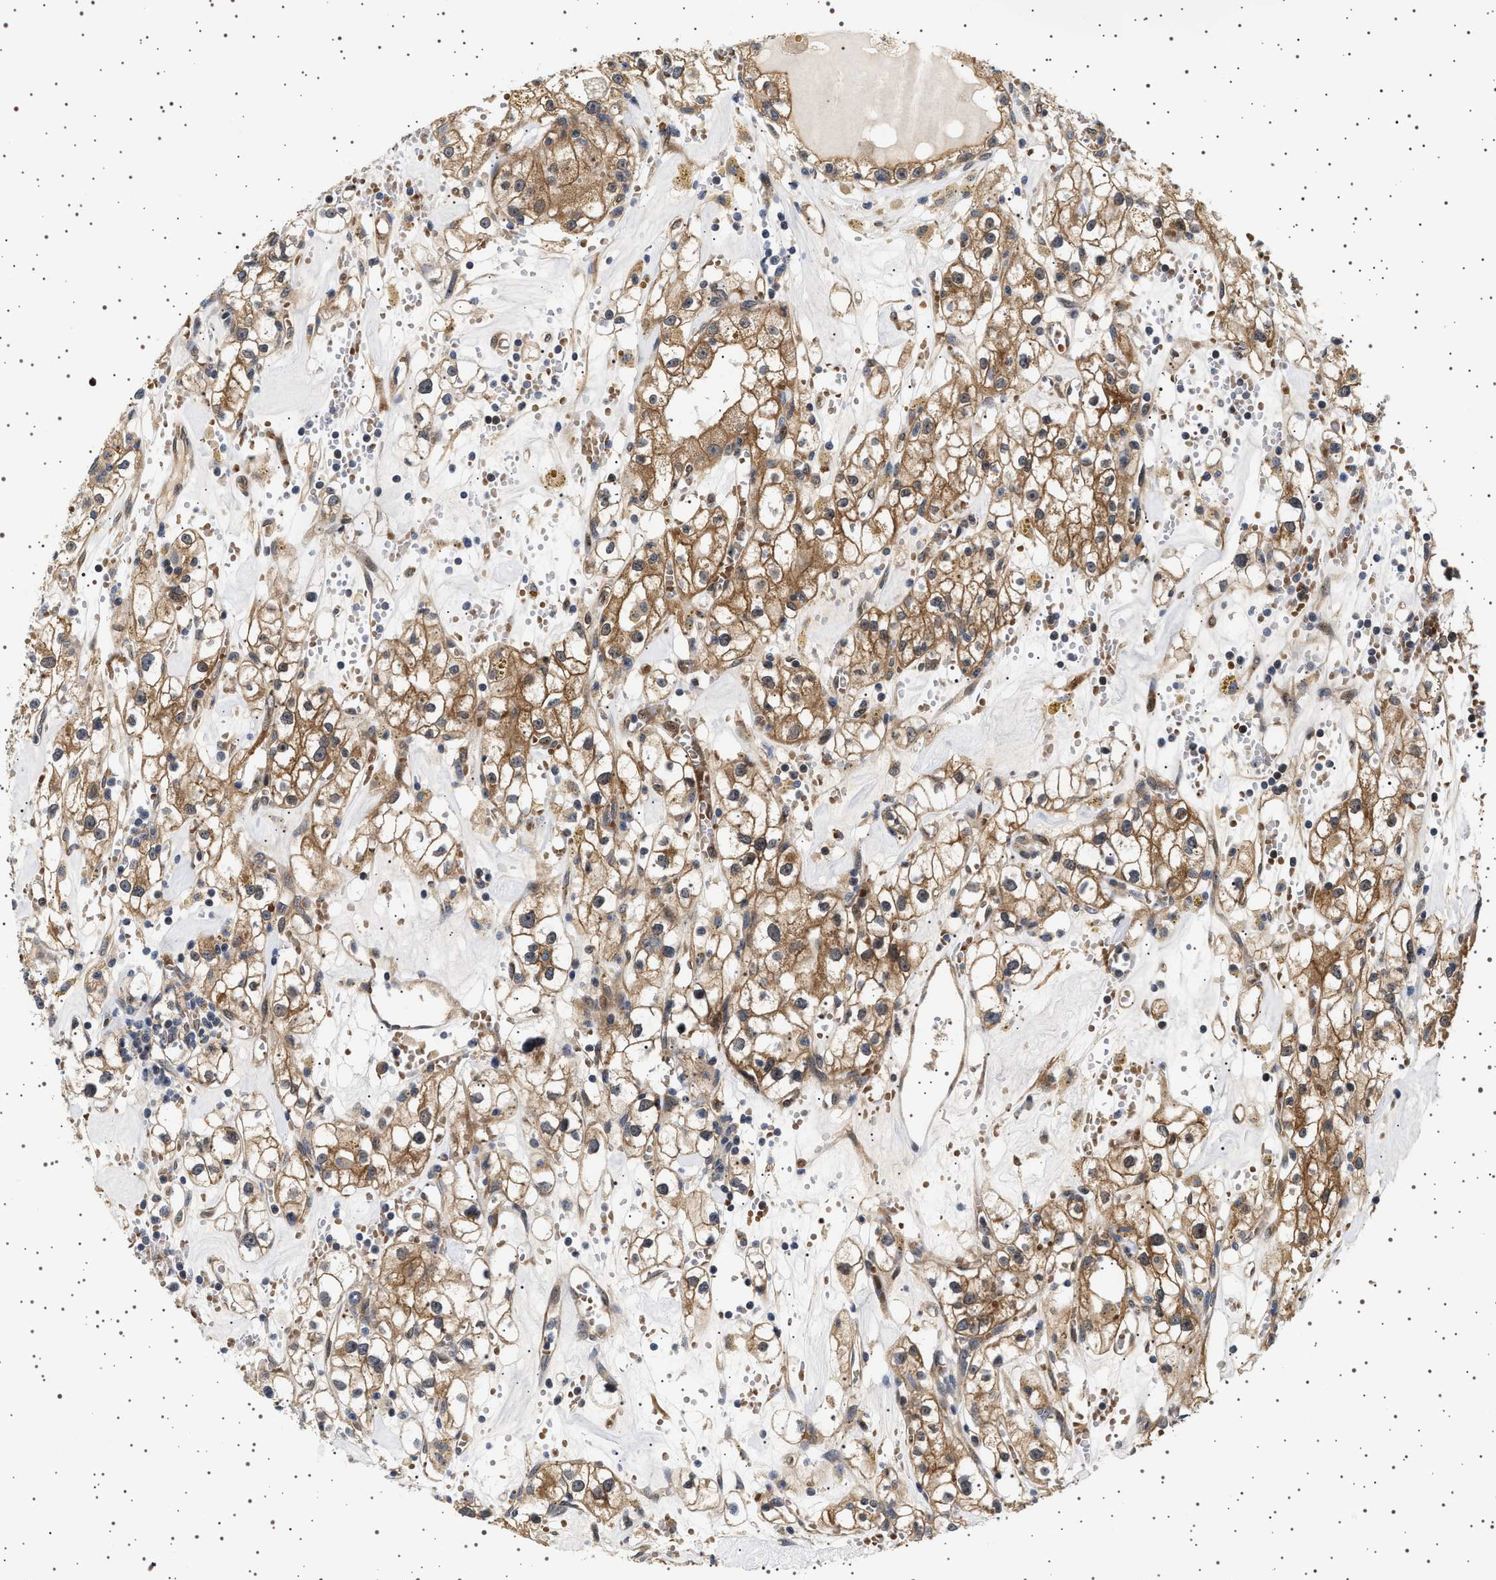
{"staining": {"intensity": "moderate", "quantity": ">75%", "location": "cytoplasmic/membranous"}, "tissue": "renal cancer", "cell_type": "Tumor cells", "image_type": "cancer", "snomed": [{"axis": "morphology", "description": "Adenocarcinoma, NOS"}, {"axis": "topography", "description": "Kidney"}], "caption": "Renal cancer stained with DAB IHC reveals medium levels of moderate cytoplasmic/membranous expression in approximately >75% of tumor cells. (Stains: DAB in brown, nuclei in blue, Microscopy: brightfield microscopy at high magnification).", "gene": "BAG3", "patient": {"sex": "male", "age": 56}}